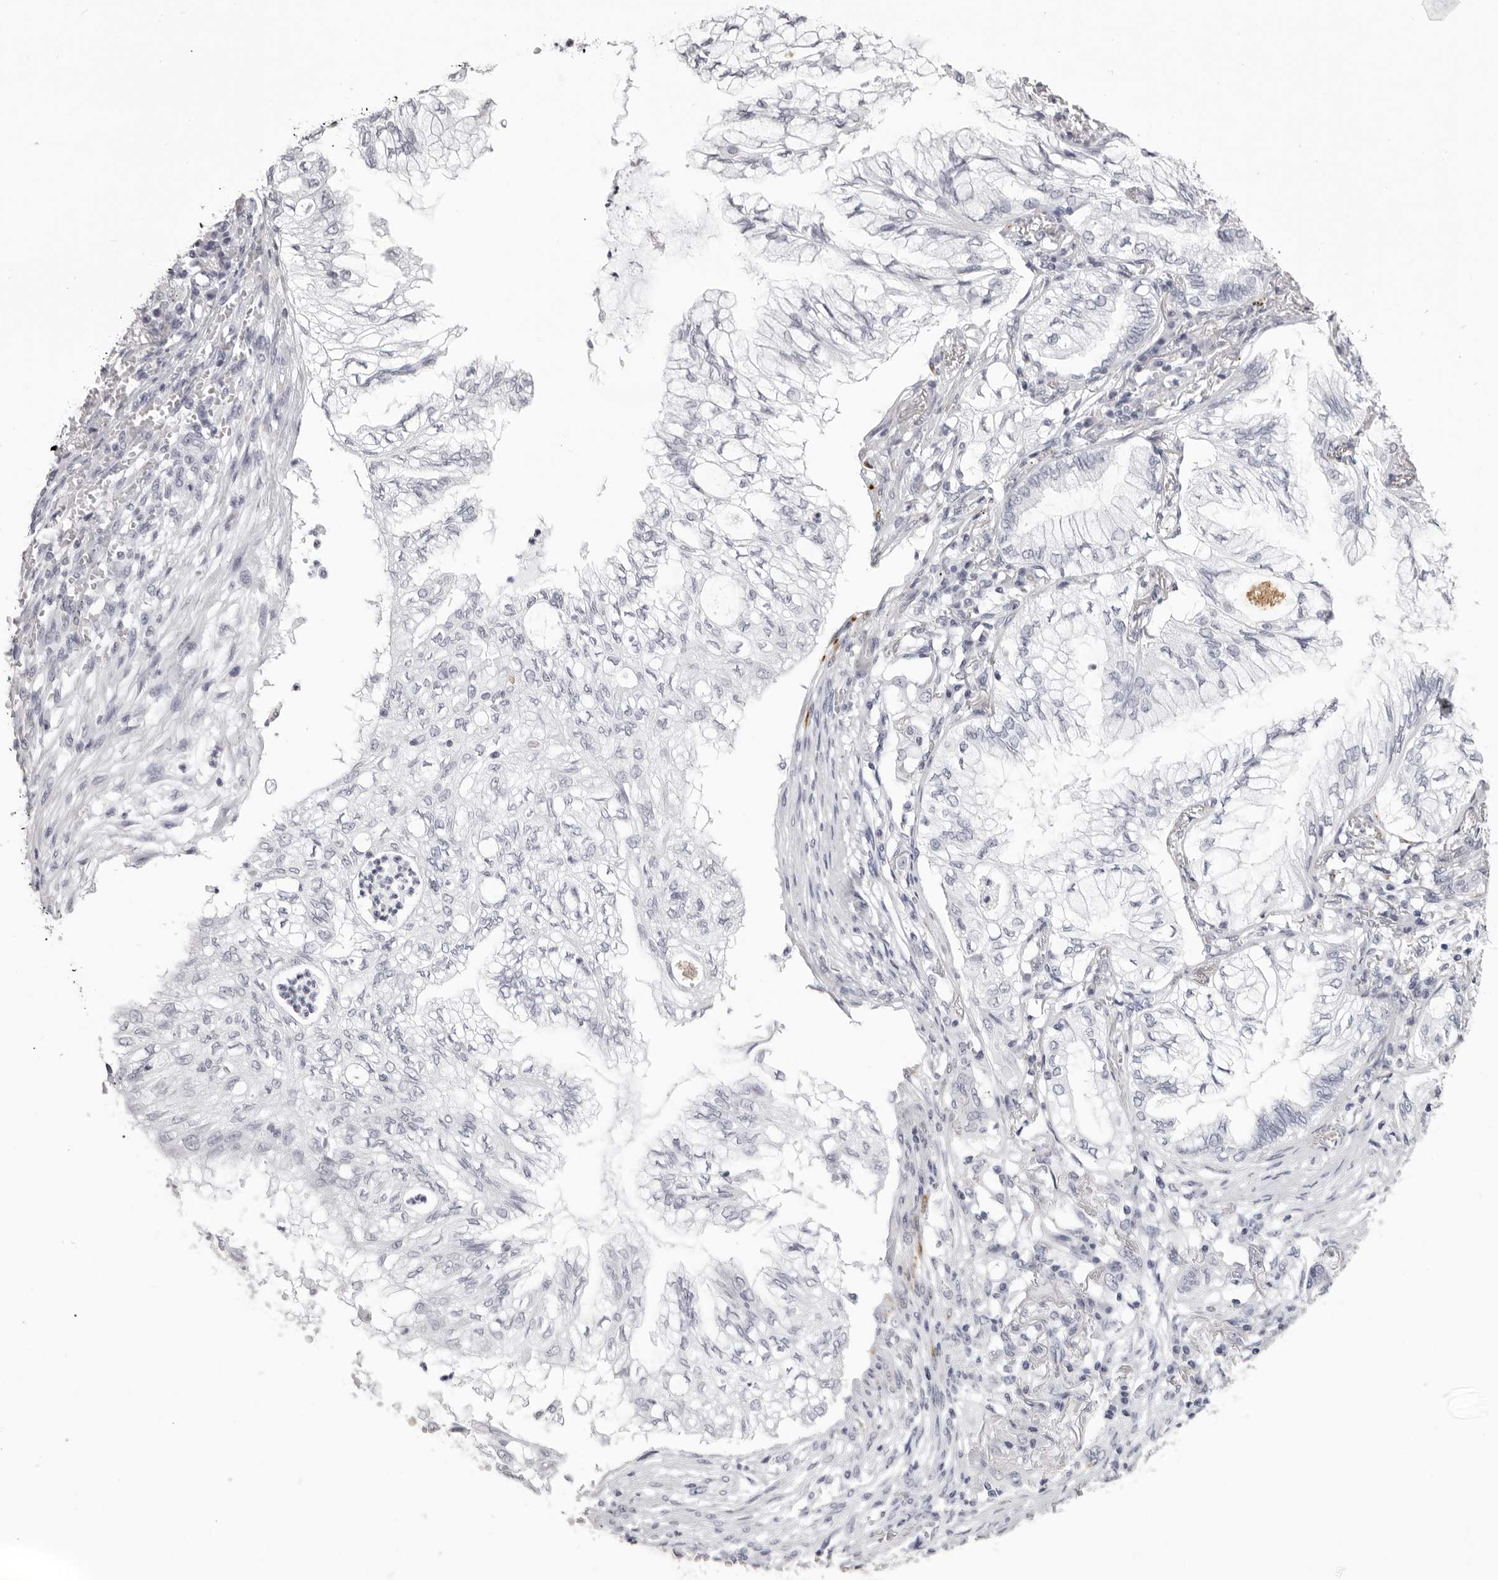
{"staining": {"intensity": "negative", "quantity": "none", "location": "none"}, "tissue": "lung cancer", "cell_type": "Tumor cells", "image_type": "cancer", "snomed": [{"axis": "morphology", "description": "Adenocarcinoma, NOS"}, {"axis": "topography", "description": "Lung"}], "caption": "A photomicrograph of adenocarcinoma (lung) stained for a protein exhibits no brown staining in tumor cells.", "gene": "CST1", "patient": {"sex": "female", "age": 70}}